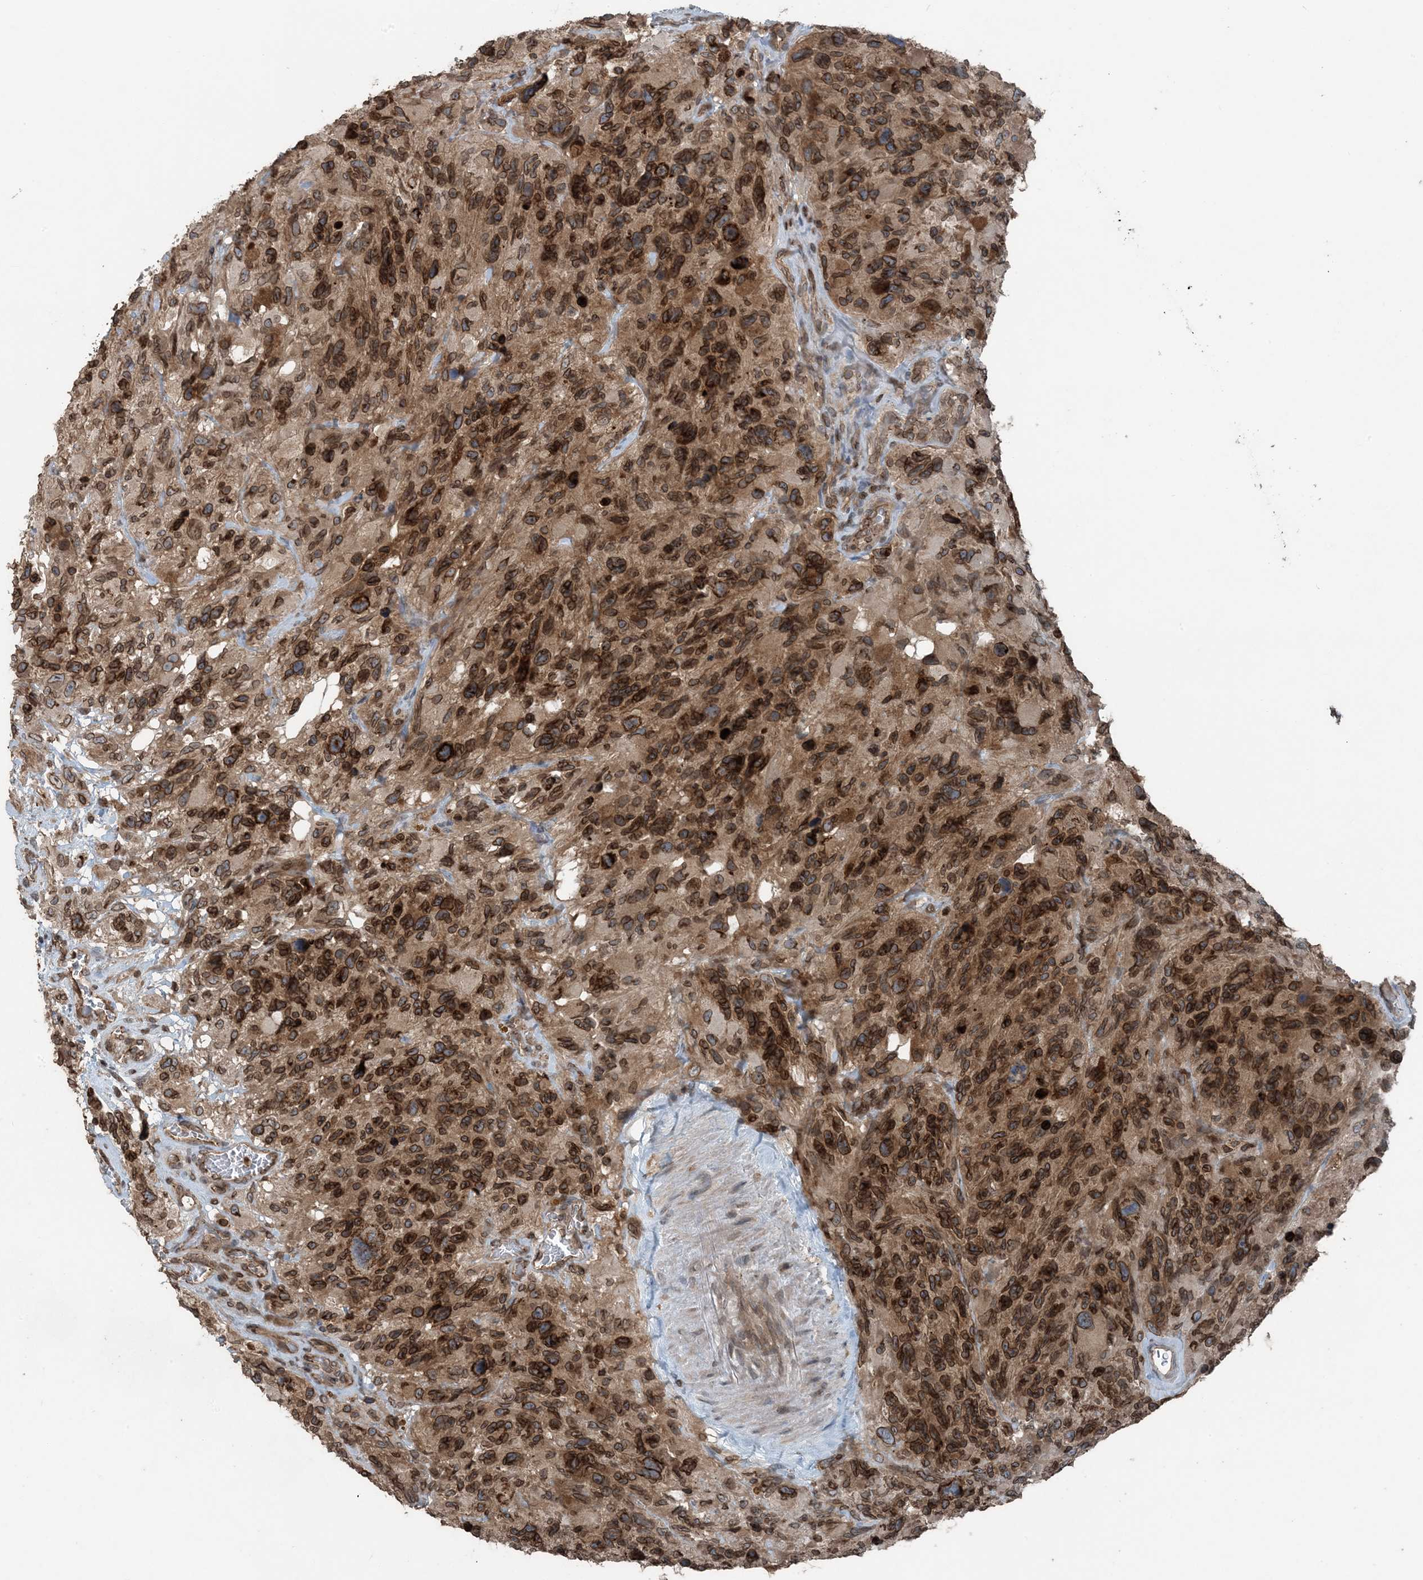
{"staining": {"intensity": "strong", "quantity": ">75%", "location": "cytoplasmic/membranous,nuclear"}, "tissue": "glioma", "cell_type": "Tumor cells", "image_type": "cancer", "snomed": [{"axis": "morphology", "description": "Glioma, malignant, High grade"}, {"axis": "topography", "description": "Brain"}], "caption": "DAB (3,3'-diaminobenzidine) immunohistochemical staining of human glioma exhibits strong cytoplasmic/membranous and nuclear protein staining in about >75% of tumor cells.", "gene": "ZFAND2B", "patient": {"sex": "male", "age": 69}}